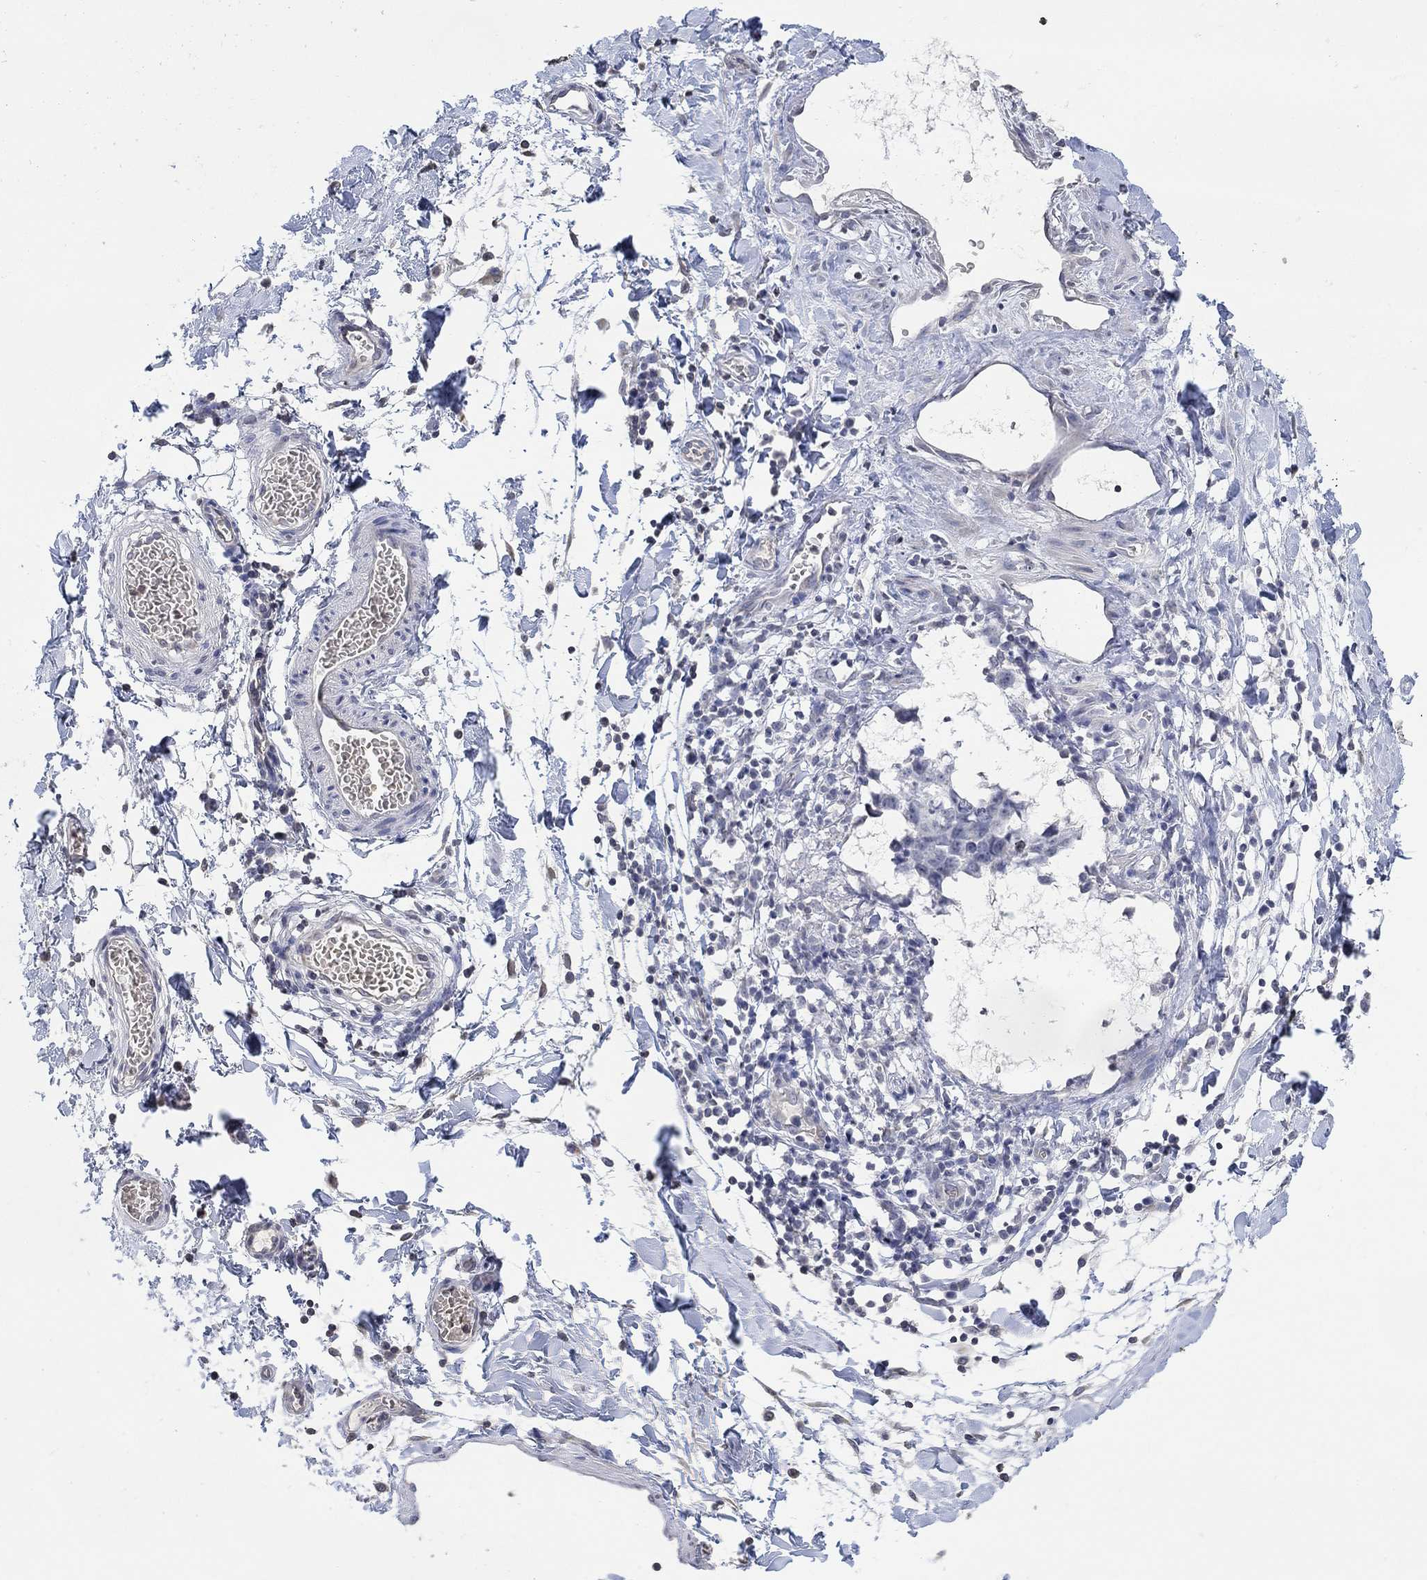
{"staining": {"intensity": "negative", "quantity": "none", "location": "none"}, "tissue": "adipose tissue", "cell_type": "Adipocytes", "image_type": "normal", "snomed": [{"axis": "morphology", "description": "Normal tissue, NOS"}, {"axis": "topography", "description": "Vascular tissue"}, {"axis": "topography", "description": "Peripheral nerve tissue"}], "caption": "The photomicrograph shows no significant expression in adipocytes of adipose tissue.", "gene": "TMEM255A", "patient": {"sex": "male", "age": 23}}